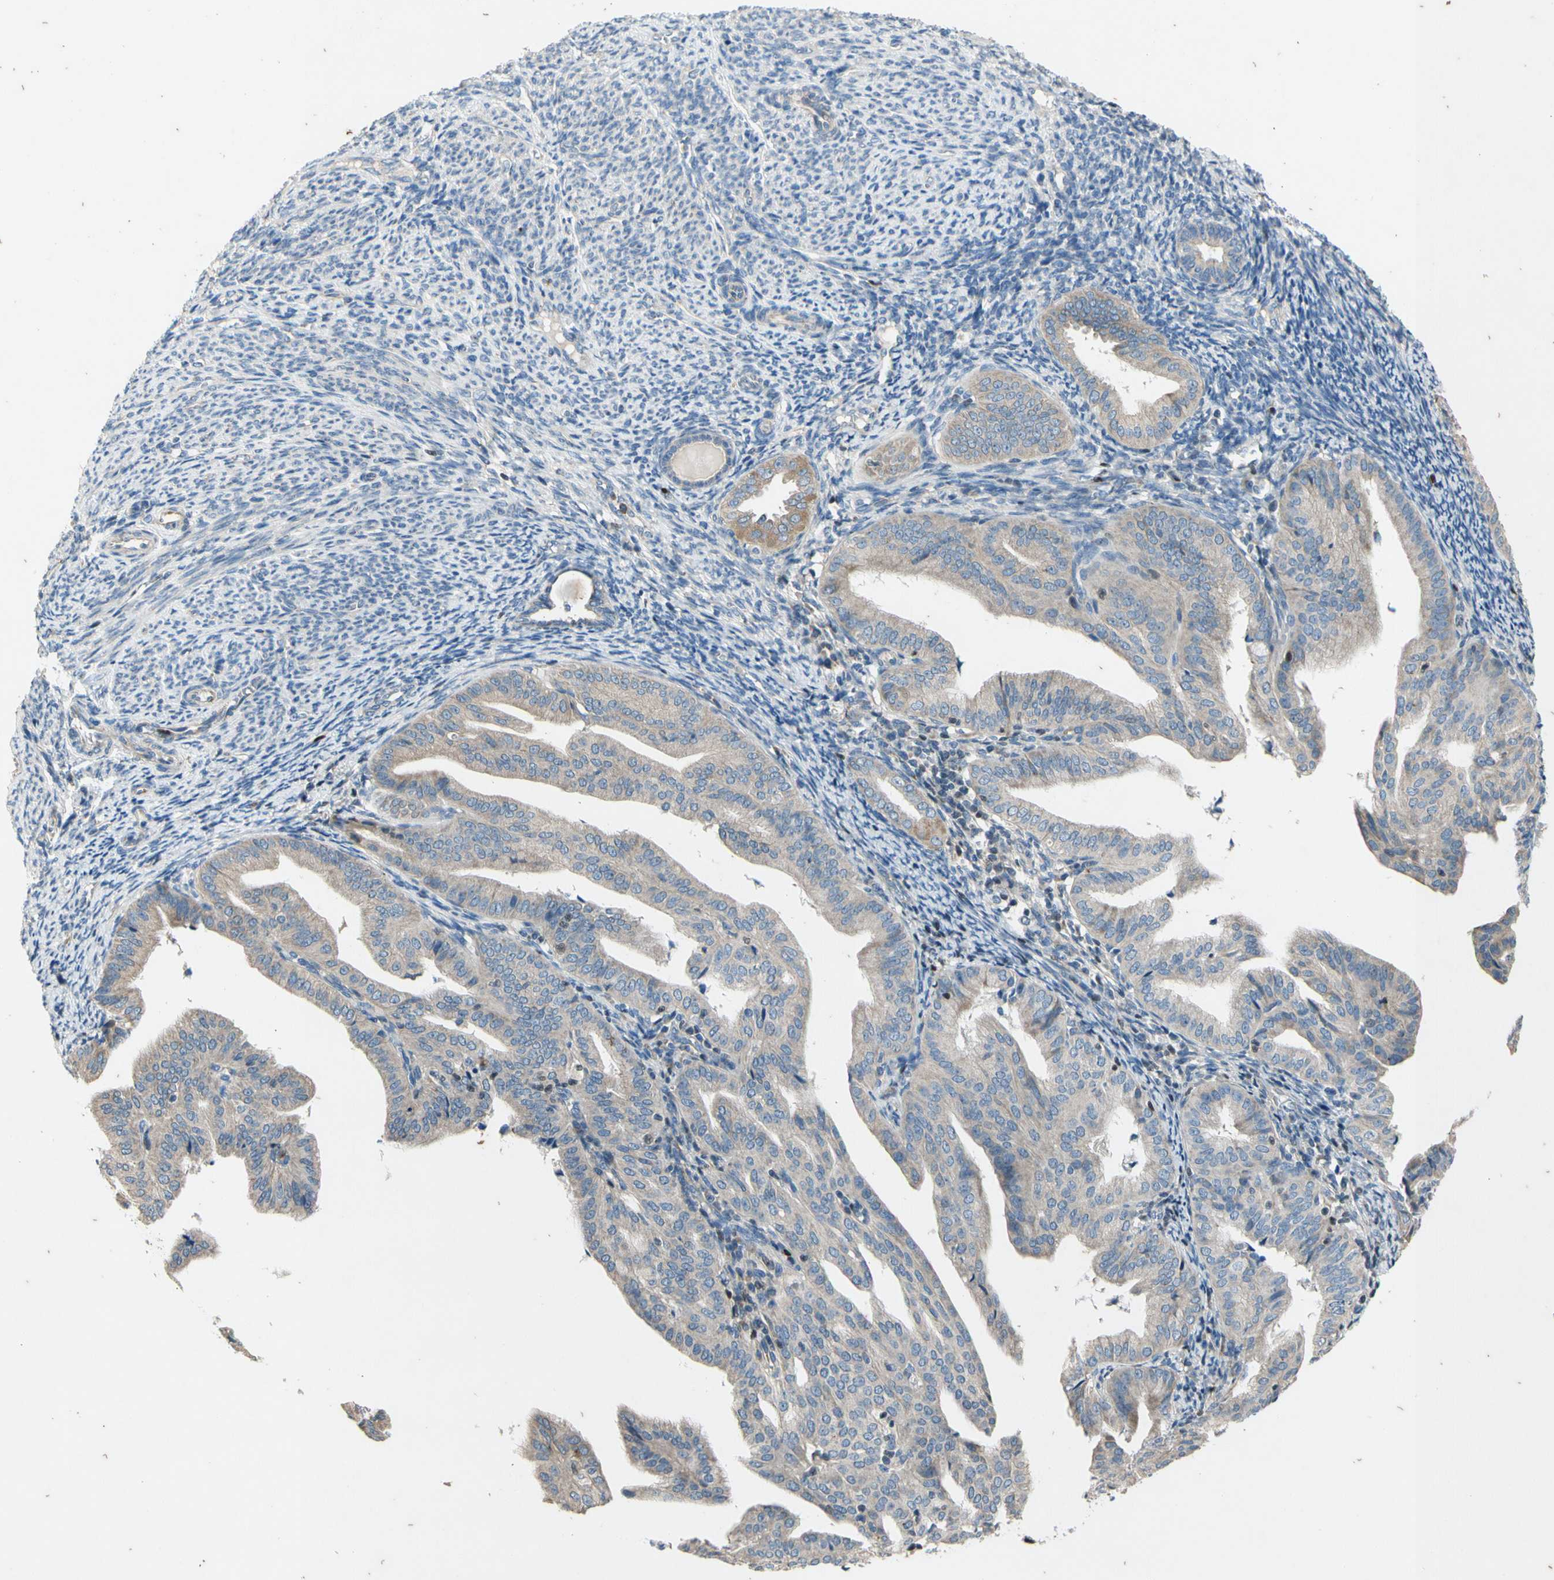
{"staining": {"intensity": "weak", "quantity": ">75%", "location": "cytoplasmic/membranous"}, "tissue": "endometrial cancer", "cell_type": "Tumor cells", "image_type": "cancer", "snomed": [{"axis": "morphology", "description": "Adenocarcinoma, NOS"}, {"axis": "topography", "description": "Endometrium"}], "caption": "High-magnification brightfield microscopy of adenocarcinoma (endometrial) stained with DAB (3,3'-diaminobenzidine) (brown) and counterstained with hematoxylin (blue). tumor cells exhibit weak cytoplasmic/membranous staining is appreciated in approximately>75% of cells.", "gene": "TBX21", "patient": {"sex": "female", "age": 58}}